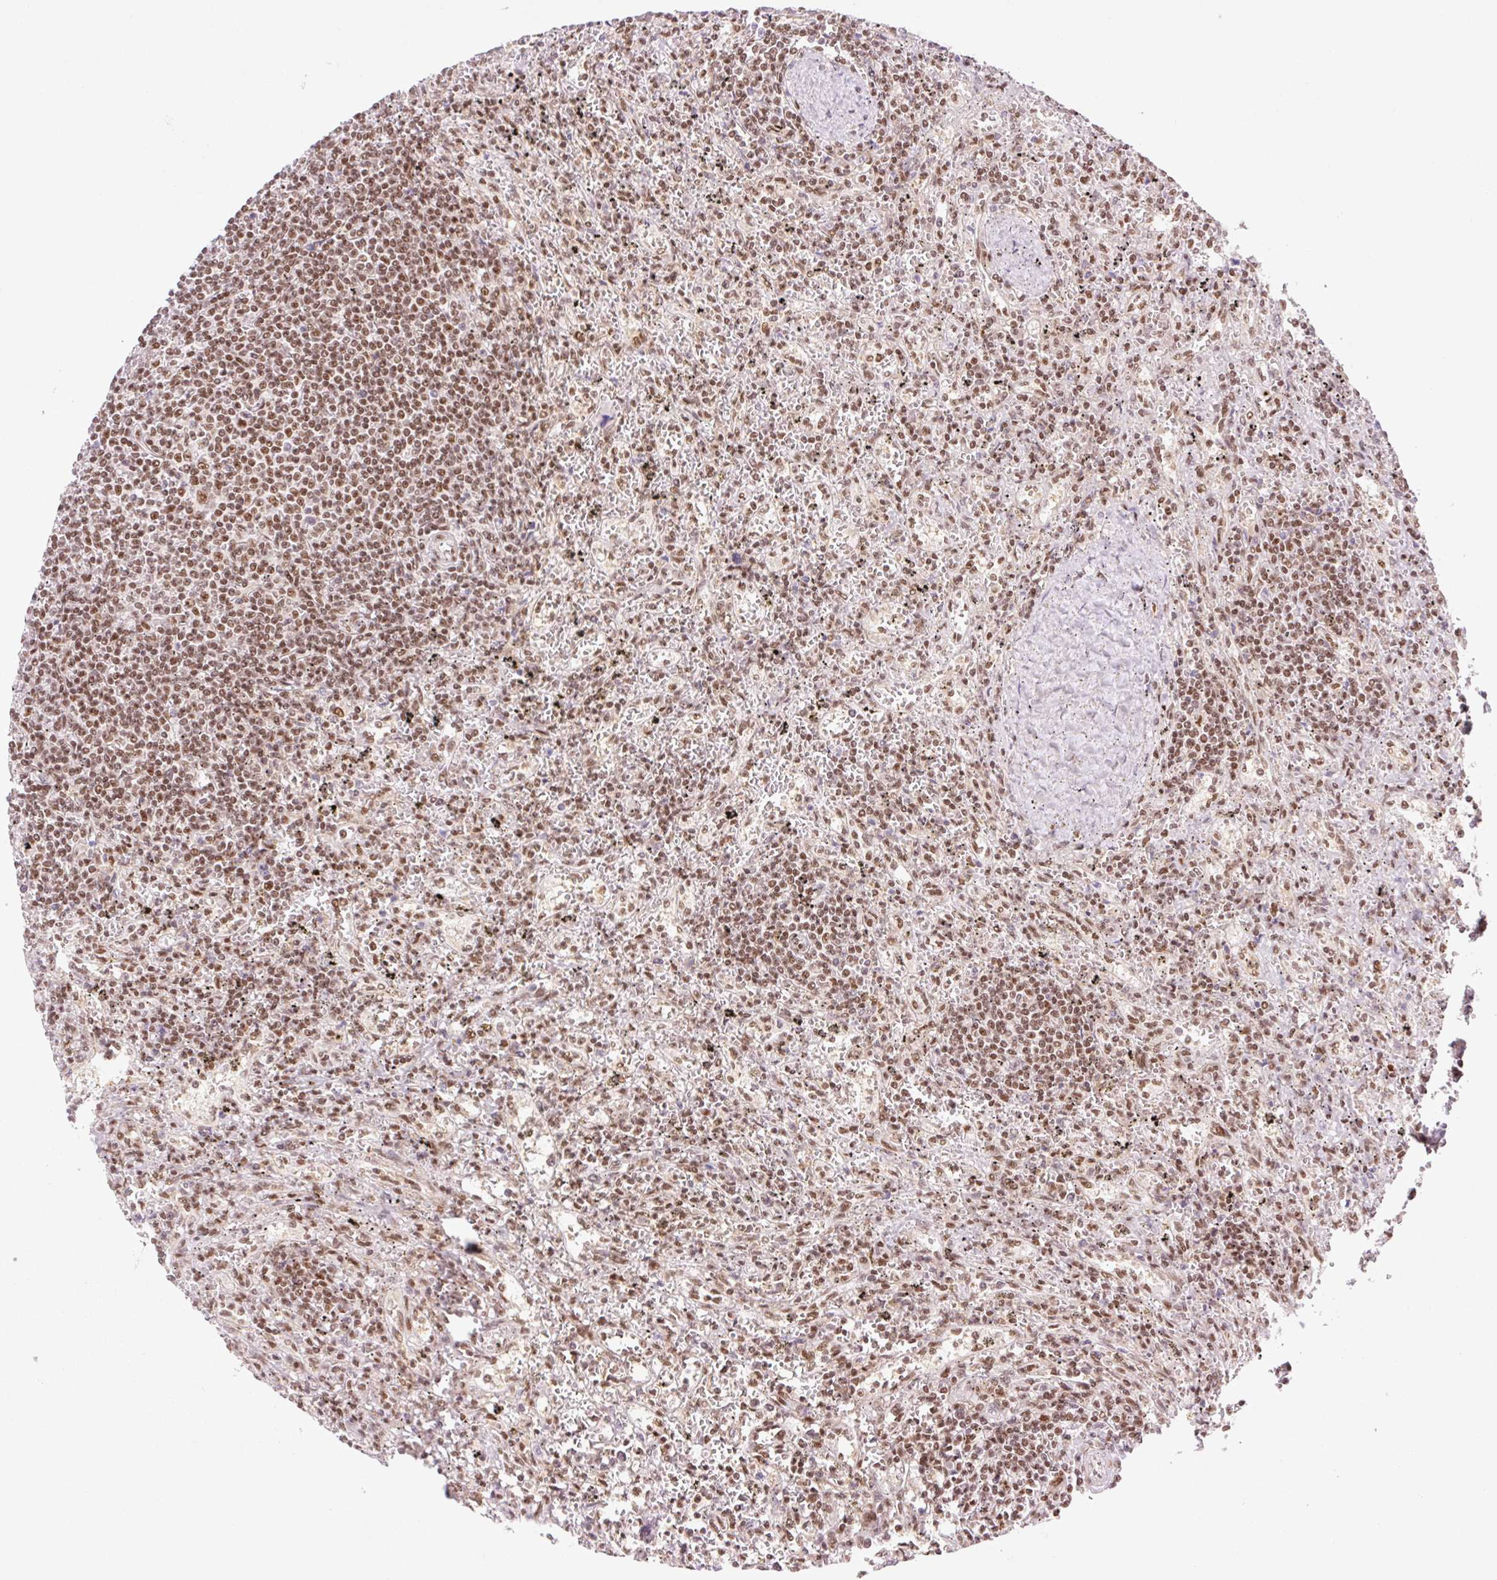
{"staining": {"intensity": "moderate", "quantity": ">75%", "location": "nuclear"}, "tissue": "lymphoma", "cell_type": "Tumor cells", "image_type": "cancer", "snomed": [{"axis": "morphology", "description": "Malignant lymphoma, non-Hodgkin's type, Low grade"}, {"axis": "topography", "description": "Spleen"}], "caption": "Malignant lymphoma, non-Hodgkin's type (low-grade) stained for a protein (brown) displays moderate nuclear positive staining in approximately >75% of tumor cells.", "gene": "PRDM11", "patient": {"sex": "male", "age": 76}}